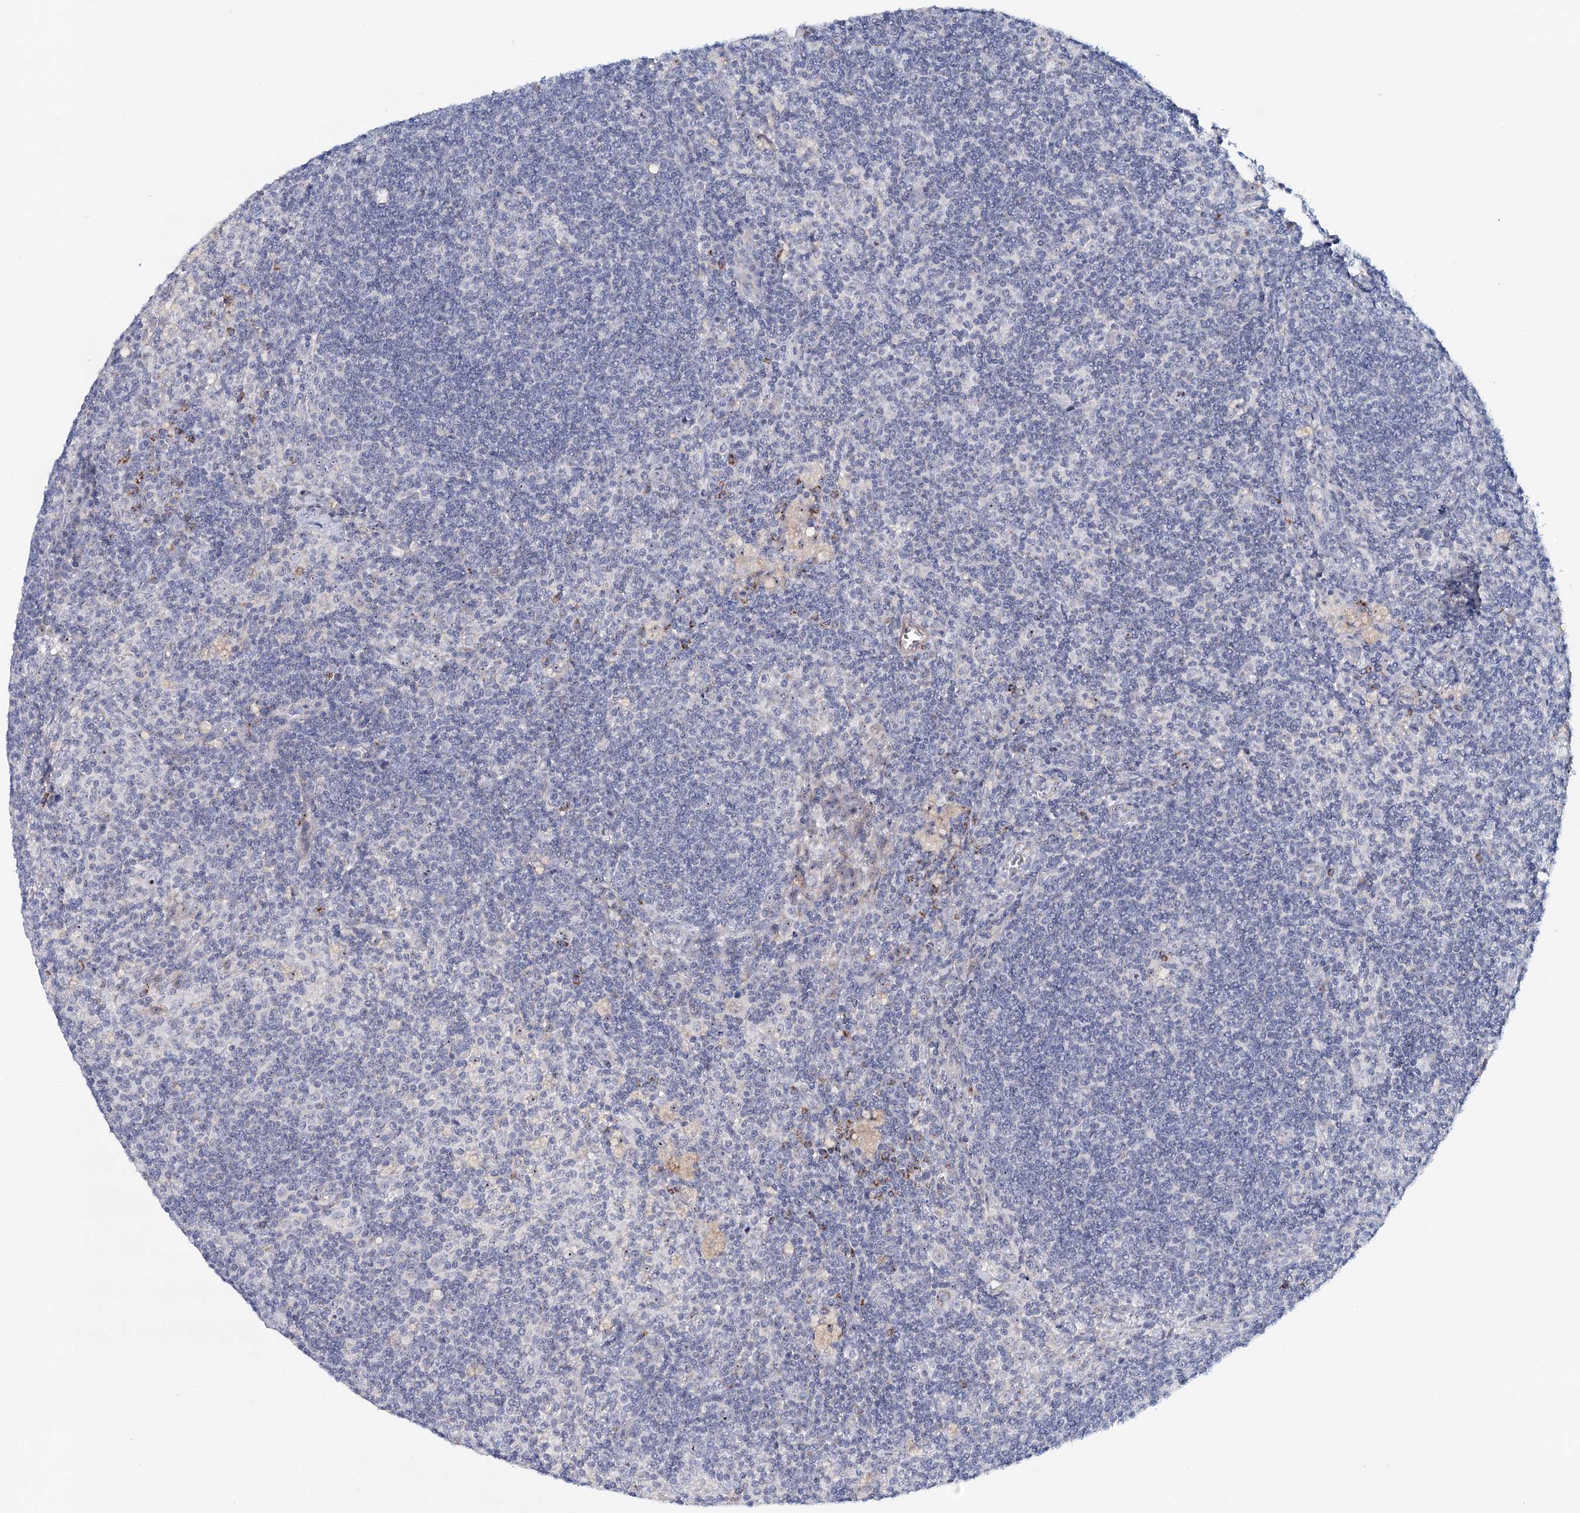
{"staining": {"intensity": "negative", "quantity": "none", "location": "none"}, "tissue": "lymph node", "cell_type": "Germinal center cells", "image_type": "normal", "snomed": [{"axis": "morphology", "description": "Normal tissue, NOS"}, {"axis": "topography", "description": "Lymph node"}], "caption": "Human lymph node stained for a protein using immunohistochemistry displays no expression in germinal center cells.", "gene": "RBM43", "patient": {"sex": "male", "age": 69}}